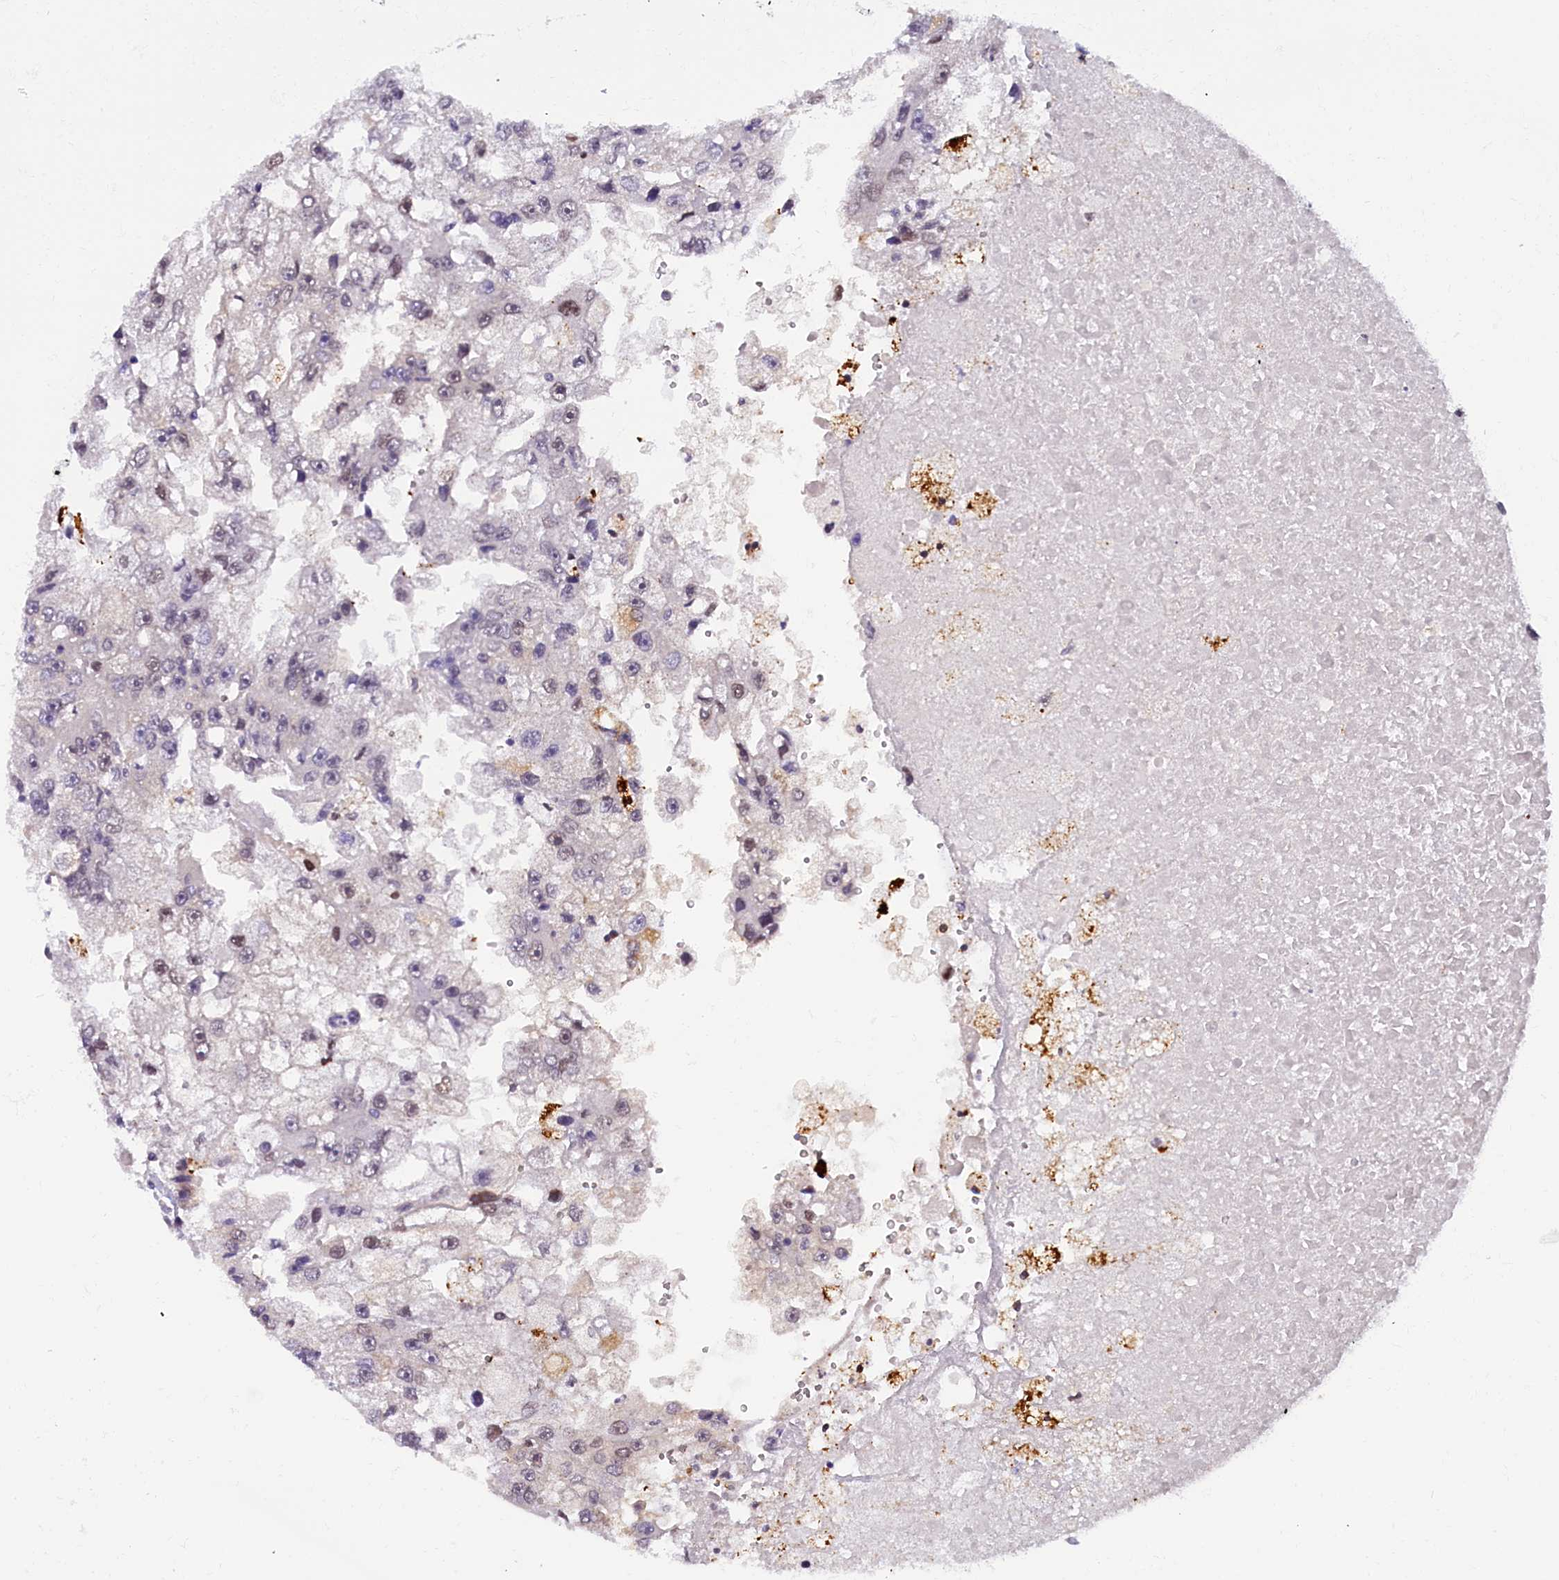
{"staining": {"intensity": "weak", "quantity": "<25%", "location": "nuclear"}, "tissue": "renal cancer", "cell_type": "Tumor cells", "image_type": "cancer", "snomed": [{"axis": "morphology", "description": "Adenocarcinoma, NOS"}, {"axis": "topography", "description": "Kidney"}], "caption": "A micrograph of human renal cancer (adenocarcinoma) is negative for staining in tumor cells. (DAB (3,3'-diaminobenzidine) immunohistochemistry with hematoxylin counter stain).", "gene": "IQCN", "patient": {"sex": "male", "age": 63}}